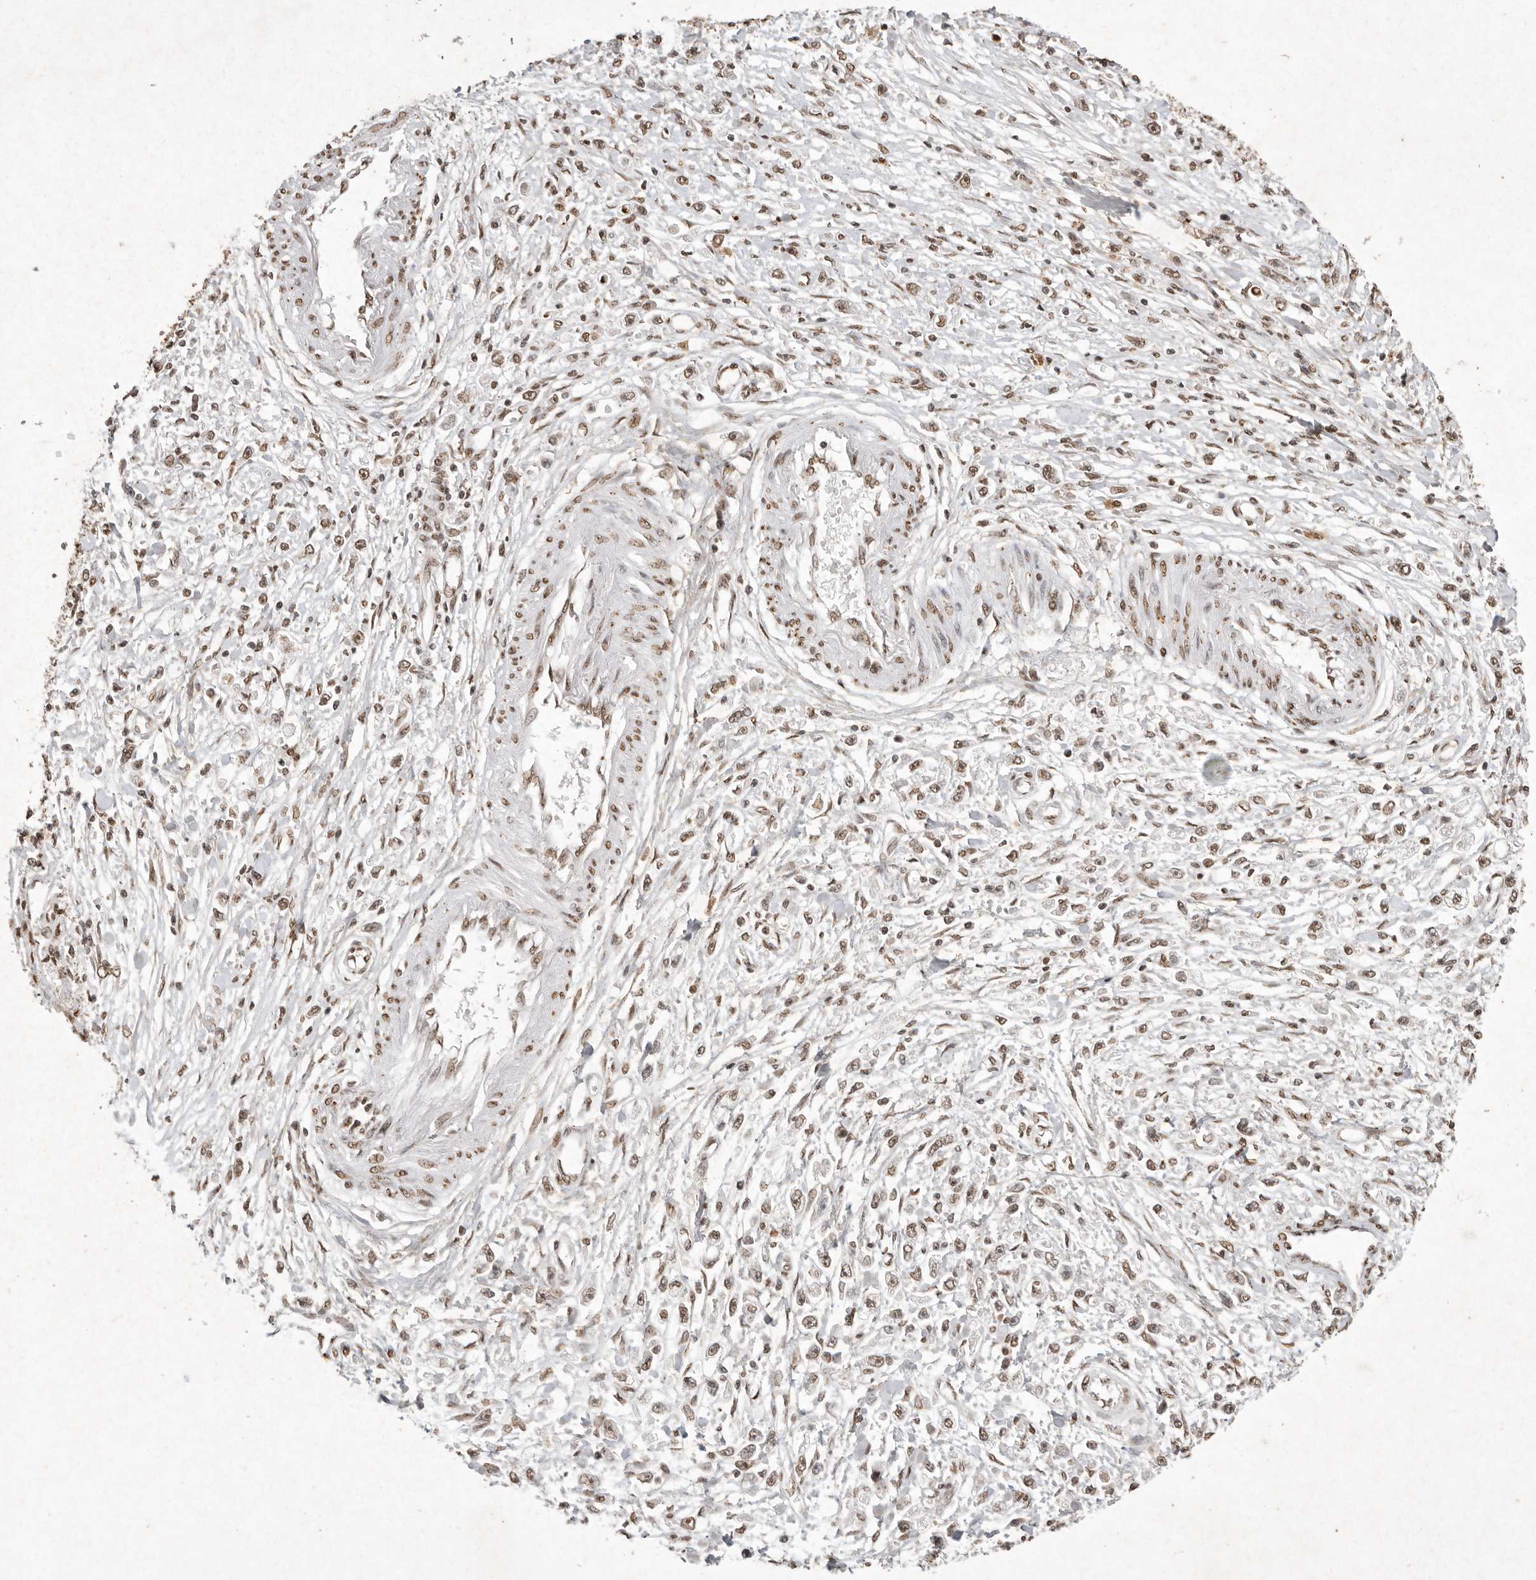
{"staining": {"intensity": "moderate", "quantity": ">75%", "location": "nuclear"}, "tissue": "stomach cancer", "cell_type": "Tumor cells", "image_type": "cancer", "snomed": [{"axis": "morphology", "description": "Adenocarcinoma, NOS"}, {"axis": "topography", "description": "Stomach"}], "caption": "Protein expression analysis of stomach adenocarcinoma displays moderate nuclear staining in about >75% of tumor cells.", "gene": "NKX3-2", "patient": {"sex": "female", "age": 59}}